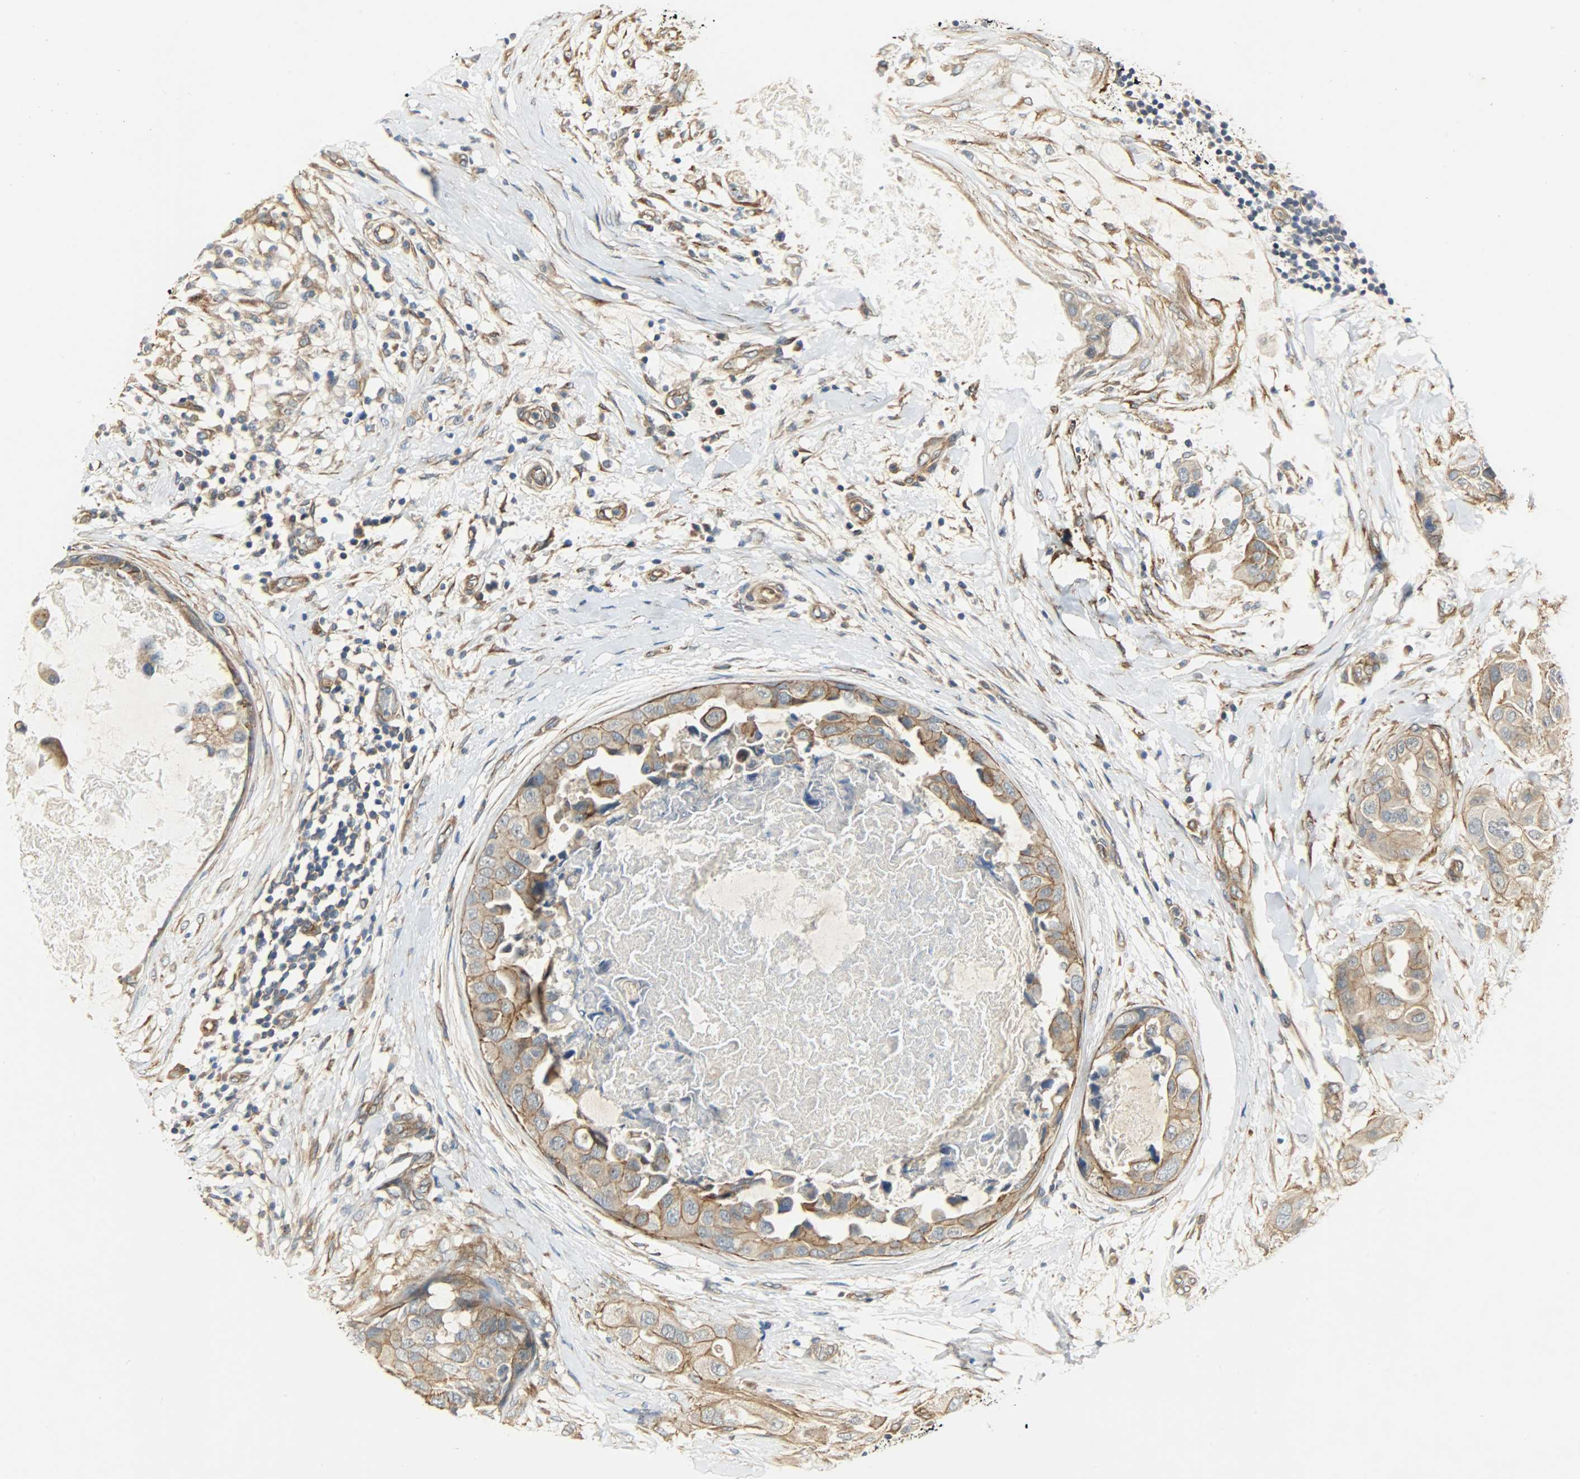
{"staining": {"intensity": "moderate", "quantity": ">75%", "location": "cytoplasmic/membranous"}, "tissue": "breast cancer", "cell_type": "Tumor cells", "image_type": "cancer", "snomed": [{"axis": "morphology", "description": "Duct carcinoma"}, {"axis": "topography", "description": "Breast"}], "caption": "Moderate cytoplasmic/membranous positivity for a protein is seen in about >75% of tumor cells of breast cancer (invasive ductal carcinoma) using immunohistochemistry (IHC).", "gene": "KIAA1217", "patient": {"sex": "female", "age": 40}}